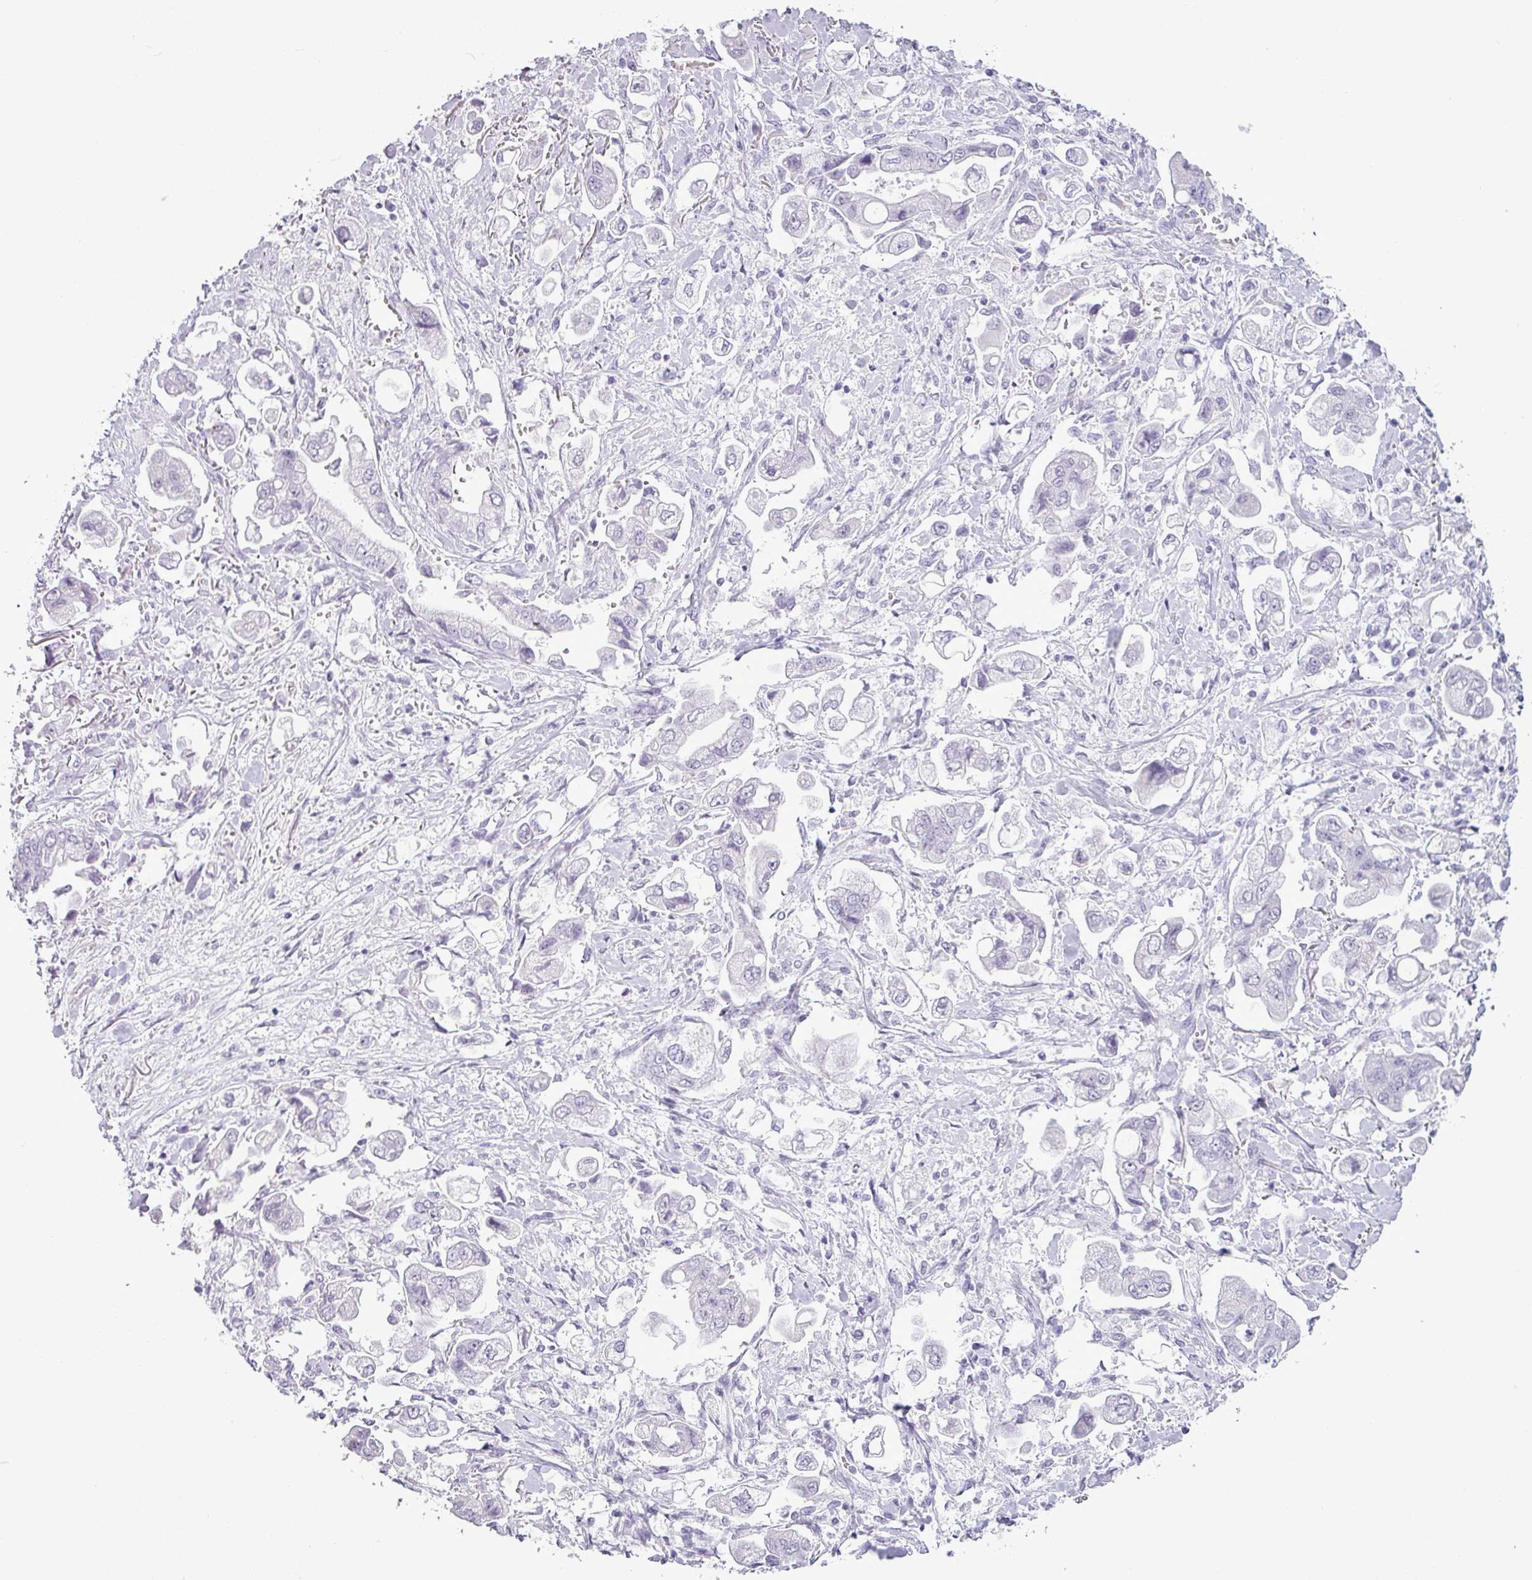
{"staining": {"intensity": "negative", "quantity": "none", "location": "none"}, "tissue": "stomach cancer", "cell_type": "Tumor cells", "image_type": "cancer", "snomed": [{"axis": "morphology", "description": "Adenocarcinoma, NOS"}, {"axis": "topography", "description": "Stomach"}], "caption": "The micrograph shows no staining of tumor cells in stomach adenocarcinoma. (DAB IHC with hematoxylin counter stain).", "gene": "AMY2A", "patient": {"sex": "male", "age": 62}}